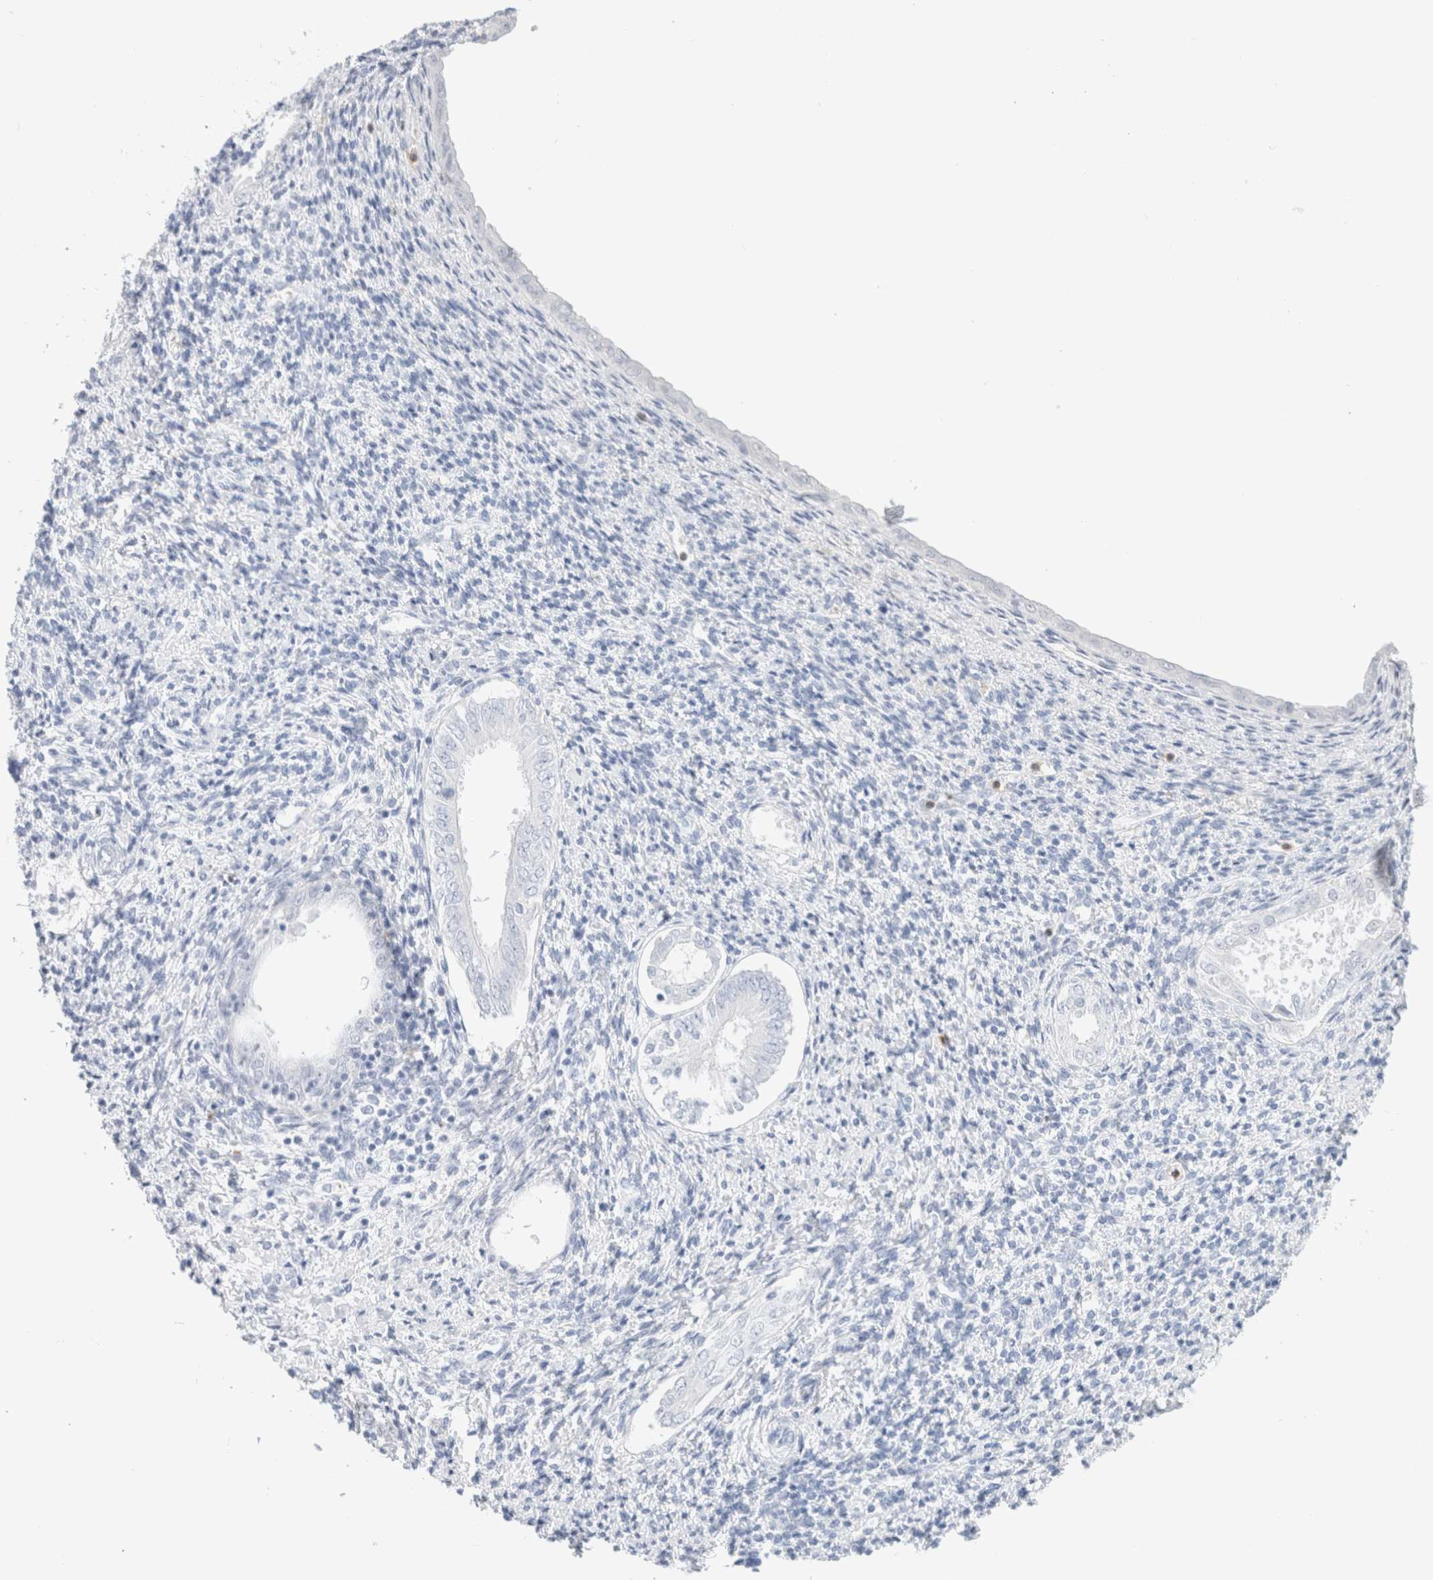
{"staining": {"intensity": "negative", "quantity": "none", "location": "none"}, "tissue": "endometrium", "cell_type": "Cells in endometrial stroma", "image_type": "normal", "snomed": [{"axis": "morphology", "description": "Normal tissue, NOS"}, {"axis": "topography", "description": "Endometrium"}], "caption": "The histopathology image reveals no significant positivity in cells in endometrial stroma of endometrium. (Immunohistochemistry (ihc), brightfield microscopy, high magnification).", "gene": "ARG1", "patient": {"sex": "female", "age": 66}}